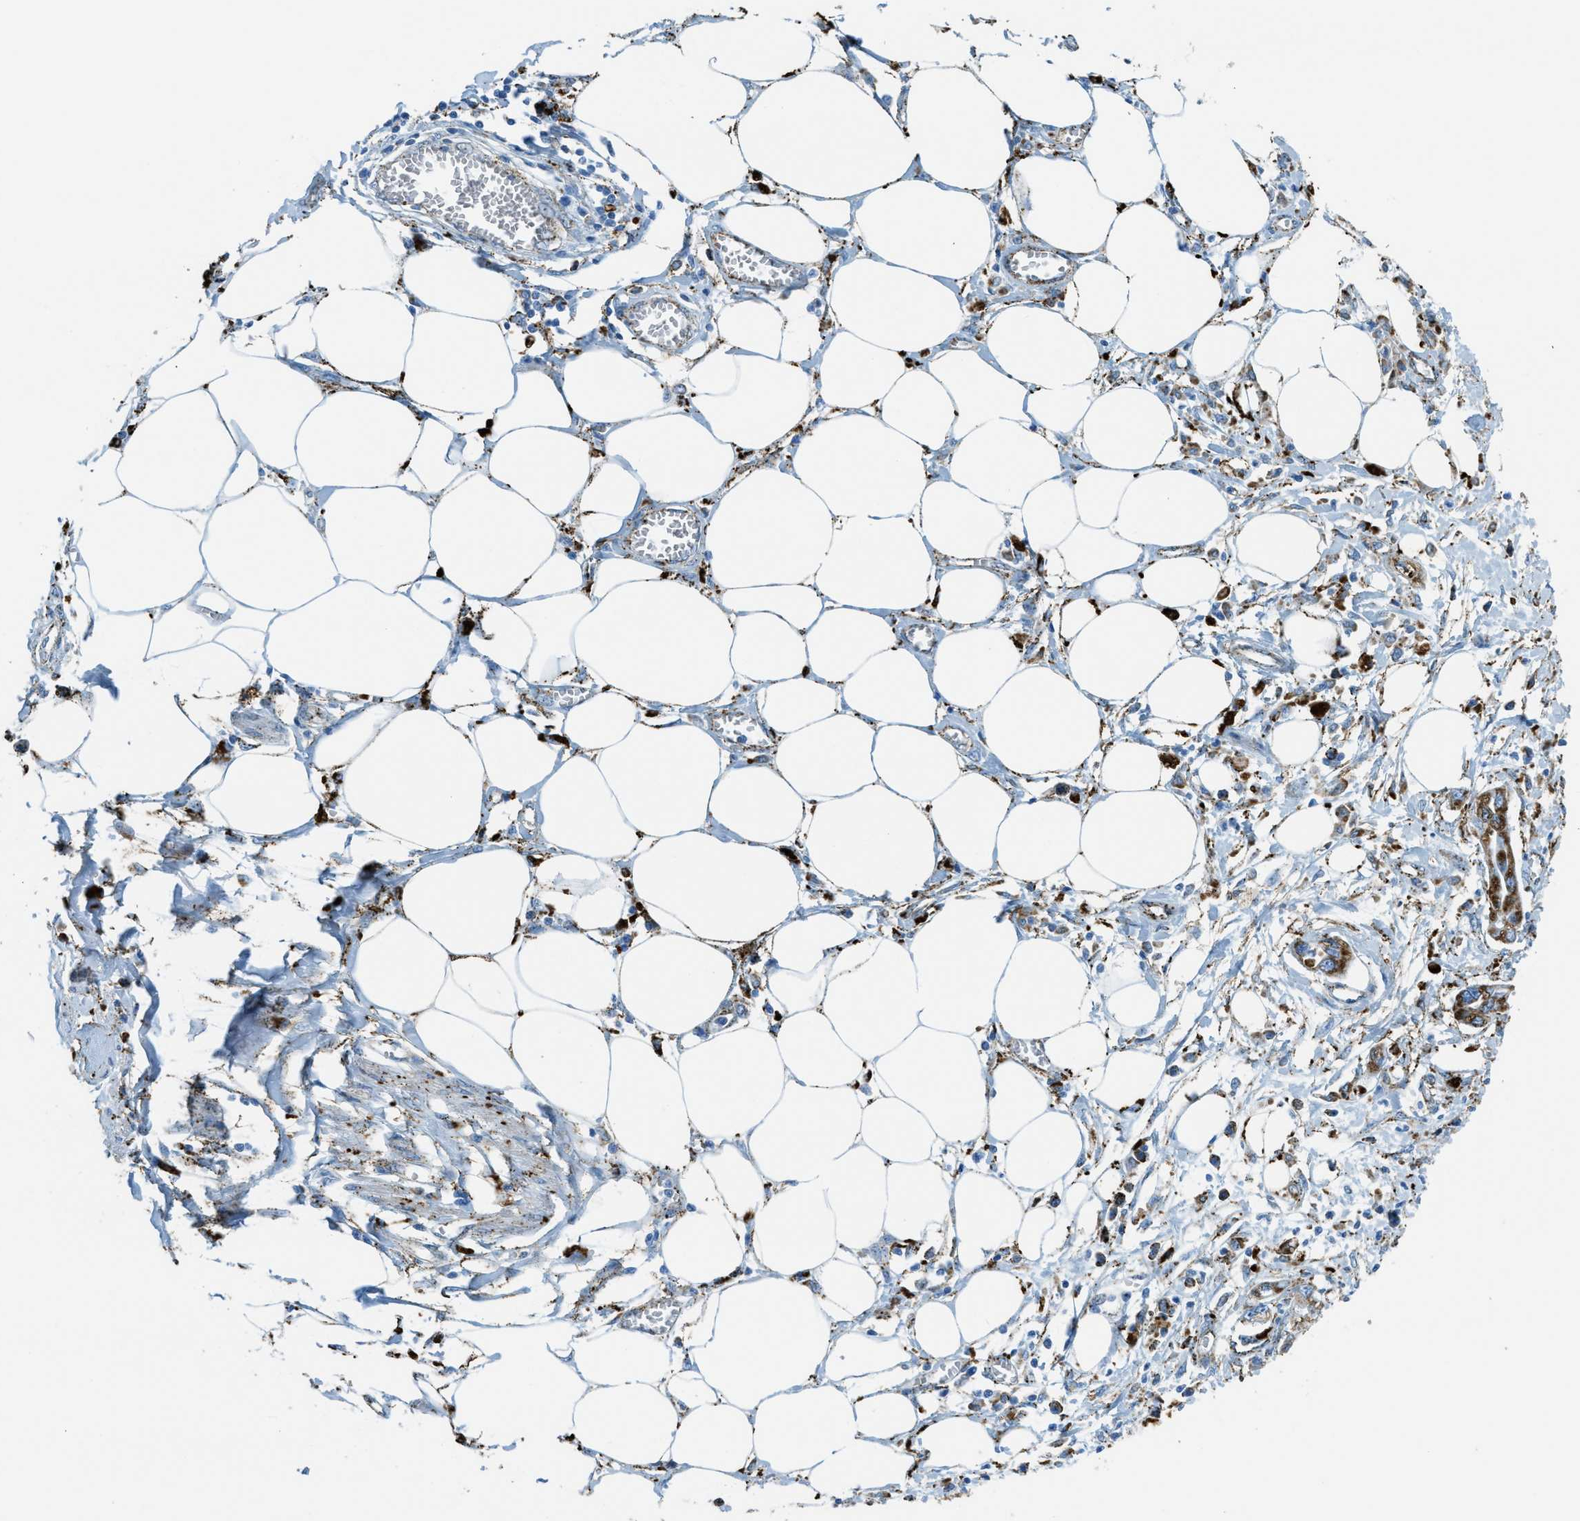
{"staining": {"intensity": "strong", "quantity": ">75%", "location": "cytoplasmic/membranous"}, "tissue": "pancreatic cancer", "cell_type": "Tumor cells", "image_type": "cancer", "snomed": [{"axis": "morphology", "description": "Adenocarcinoma, NOS"}, {"axis": "topography", "description": "Pancreas"}], "caption": "Protein expression analysis of pancreatic adenocarcinoma reveals strong cytoplasmic/membranous staining in approximately >75% of tumor cells. The staining was performed using DAB to visualize the protein expression in brown, while the nuclei were stained in blue with hematoxylin (Magnification: 20x).", "gene": "SCARB2", "patient": {"sex": "male", "age": 56}}